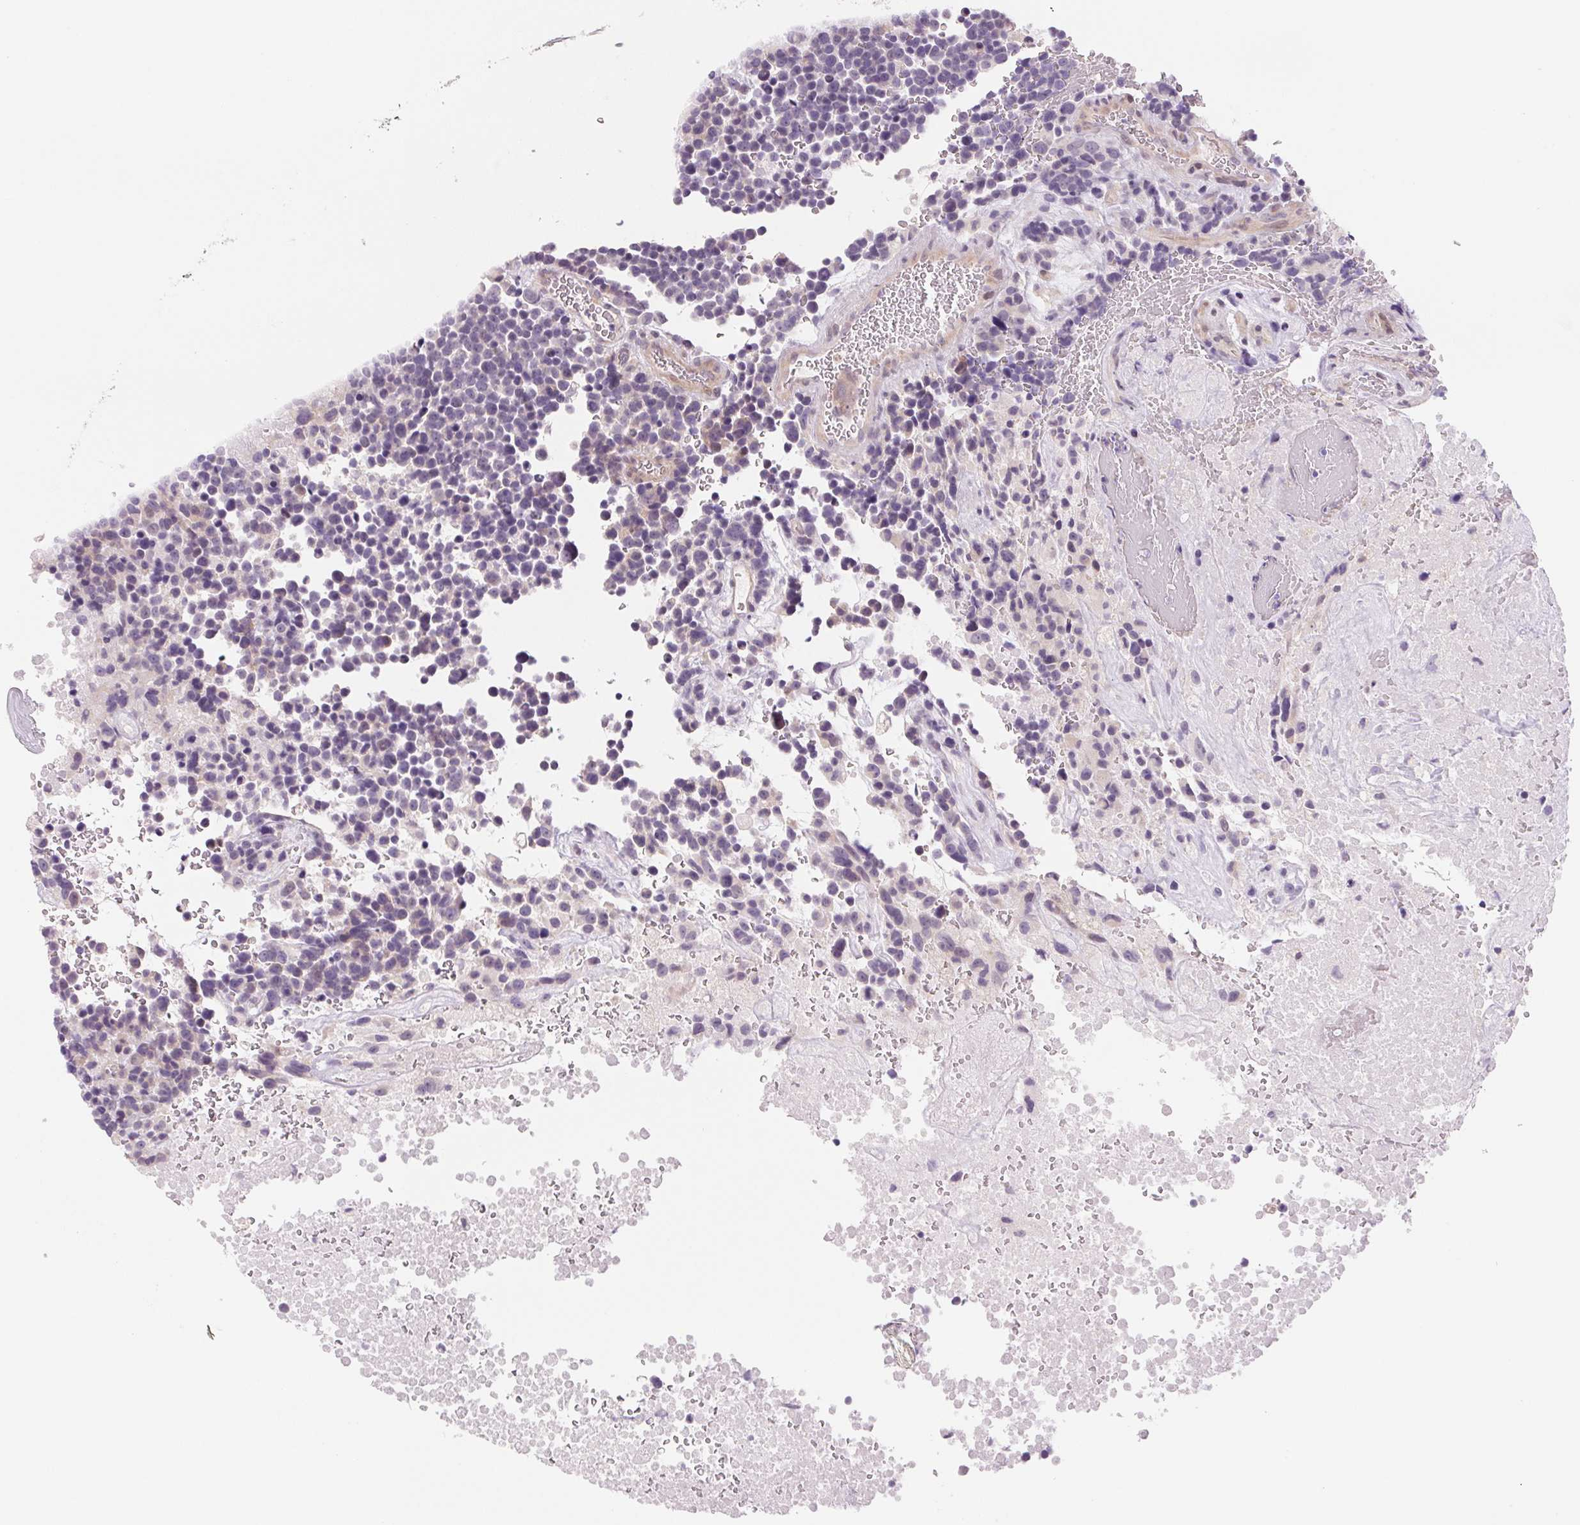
{"staining": {"intensity": "negative", "quantity": "none", "location": "none"}, "tissue": "glioma", "cell_type": "Tumor cells", "image_type": "cancer", "snomed": [{"axis": "morphology", "description": "Glioma, malignant, High grade"}, {"axis": "topography", "description": "Brain"}], "caption": "Immunohistochemistry (IHC) of human glioma reveals no expression in tumor cells.", "gene": "CCDC168", "patient": {"sex": "male", "age": 33}}